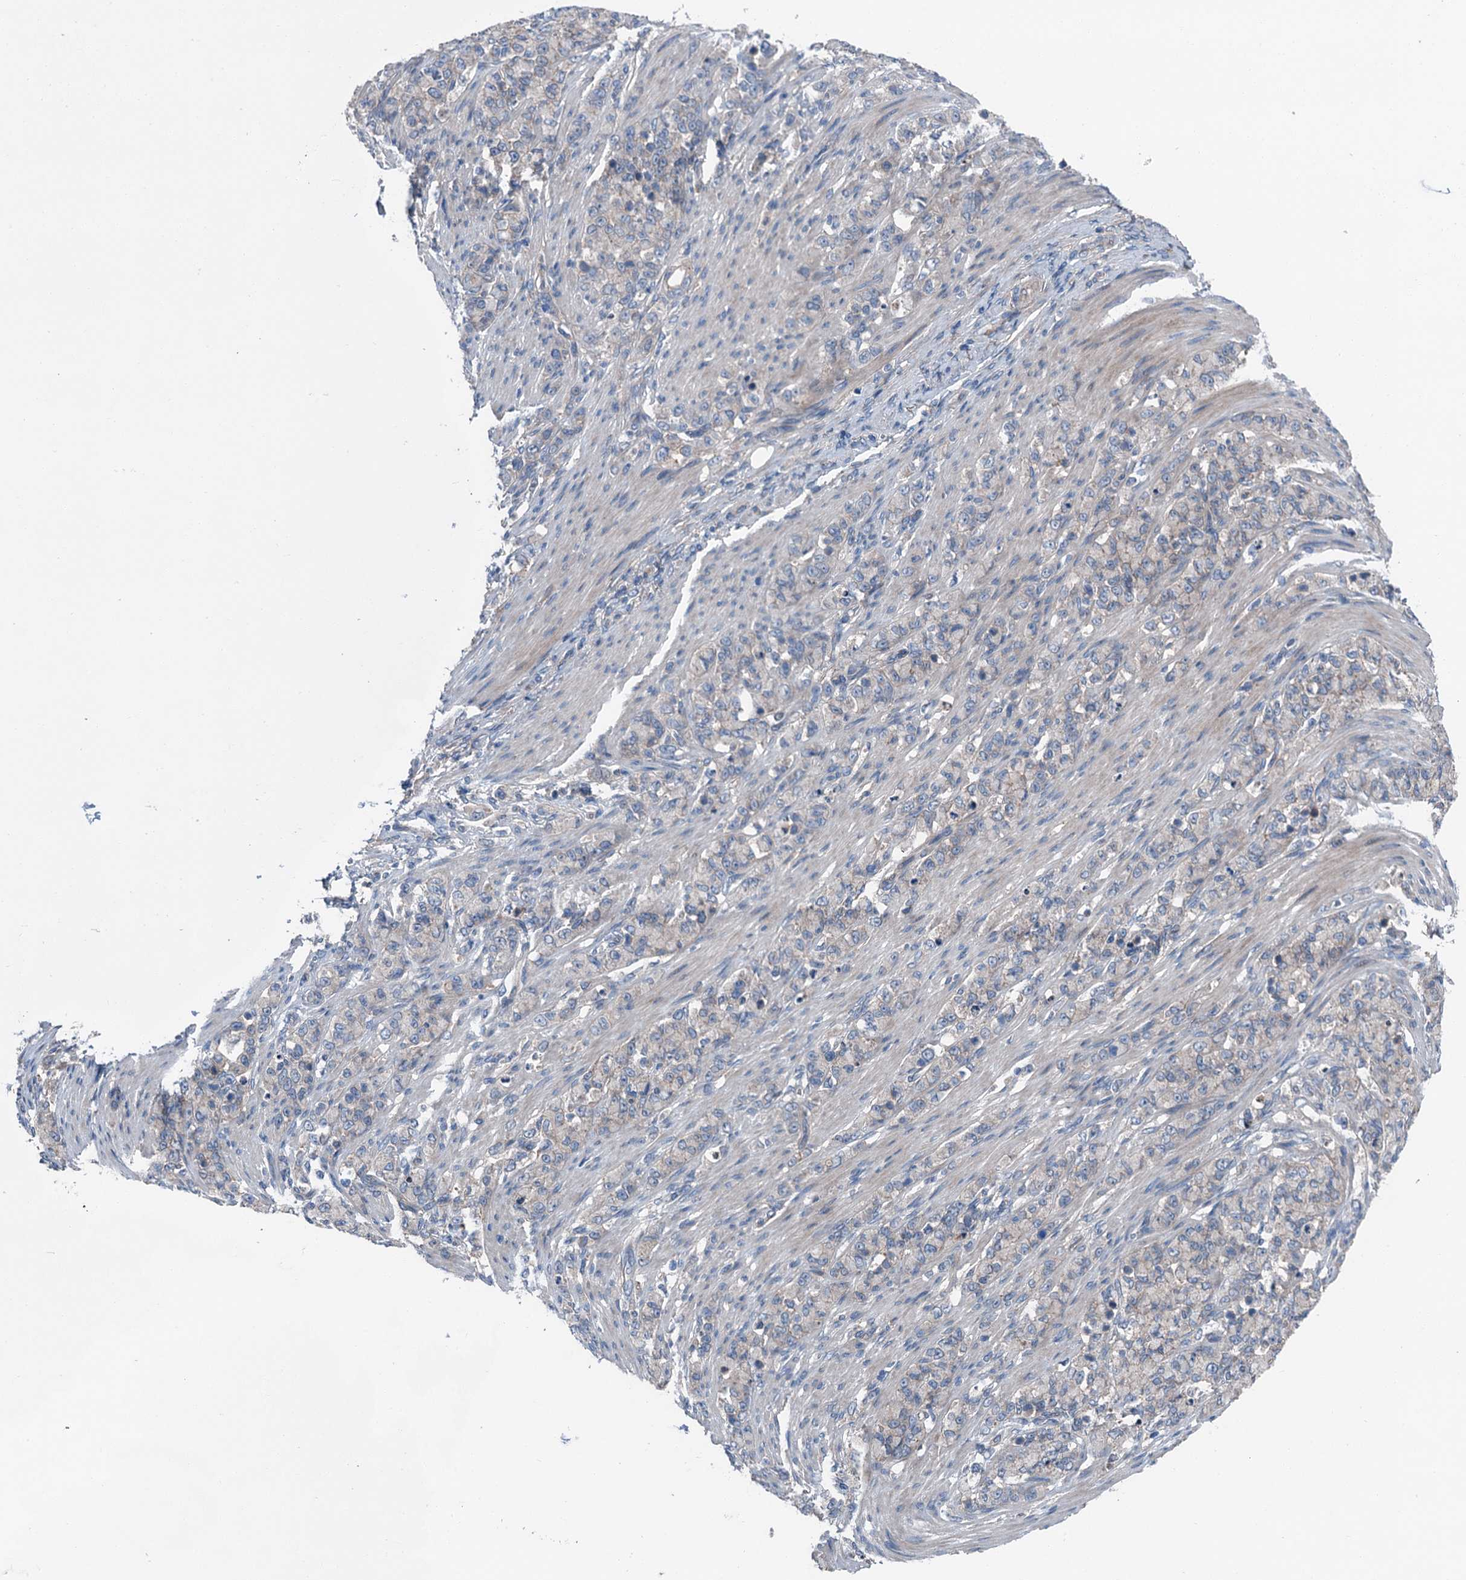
{"staining": {"intensity": "negative", "quantity": "none", "location": "none"}, "tissue": "stomach cancer", "cell_type": "Tumor cells", "image_type": "cancer", "snomed": [{"axis": "morphology", "description": "Adenocarcinoma, NOS"}, {"axis": "topography", "description": "Stomach"}], "caption": "Image shows no protein staining in tumor cells of stomach cancer (adenocarcinoma) tissue.", "gene": "SLC2A10", "patient": {"sex": "female", "age": 79}}